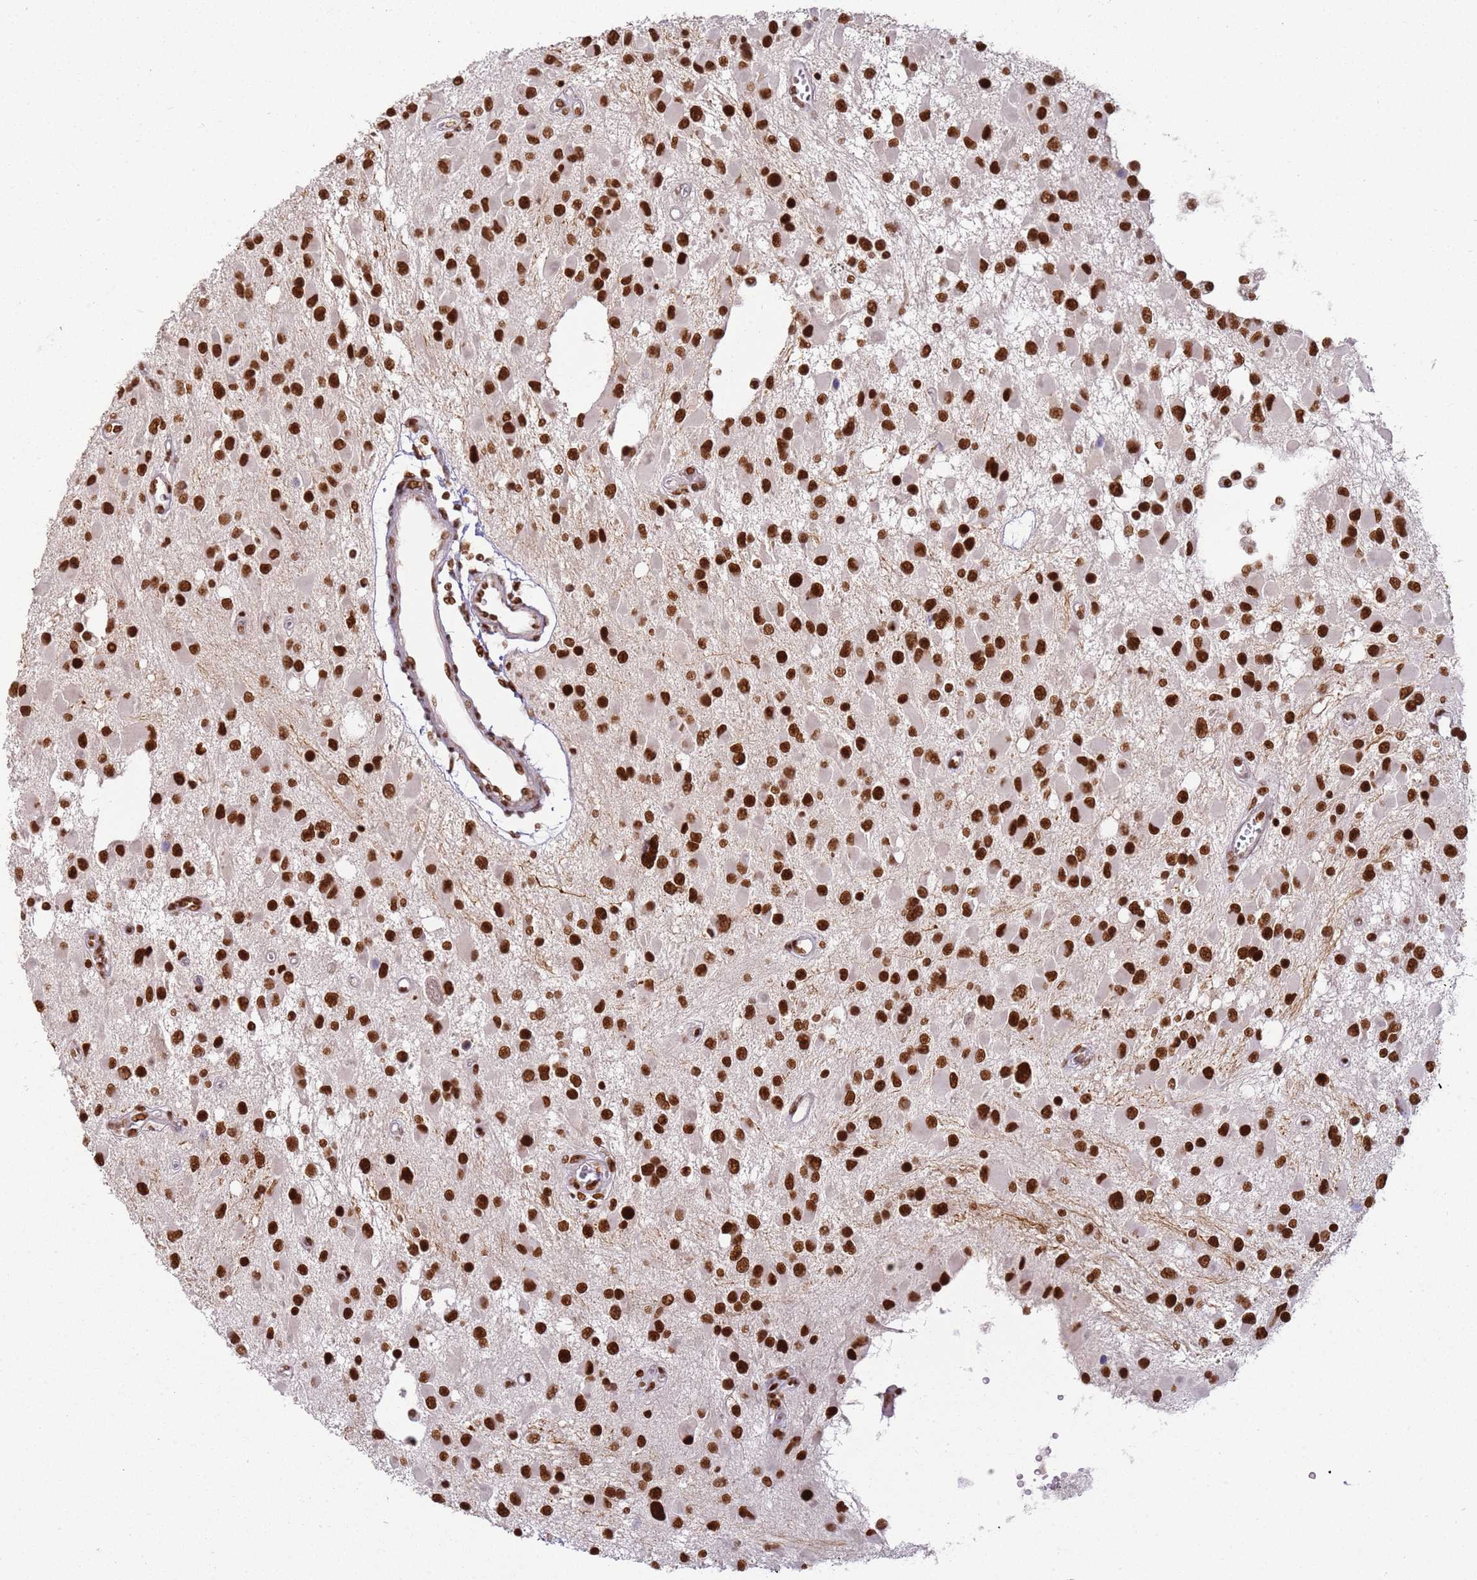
{"staining": {"intensity": "strong", "quantity": ">75%", "location": "nuclear"}, "tissue": "glioma", "cell_type": "Tumor cells", "image_type": "cancer", "snomed": [{"axis": "morphology", "description": "Glioma, malignant, High grade"}, {"axis": "topography", "description": "Brain"}], "caption": "IHC histopathology image of human malignant high-grade glioma stained for a protein (brown), which shows high levels of strong nuclear expression in about >75% of tumor cells.", "gene": "TENT4A", "patient": {"sex": "male", "age": 53}}